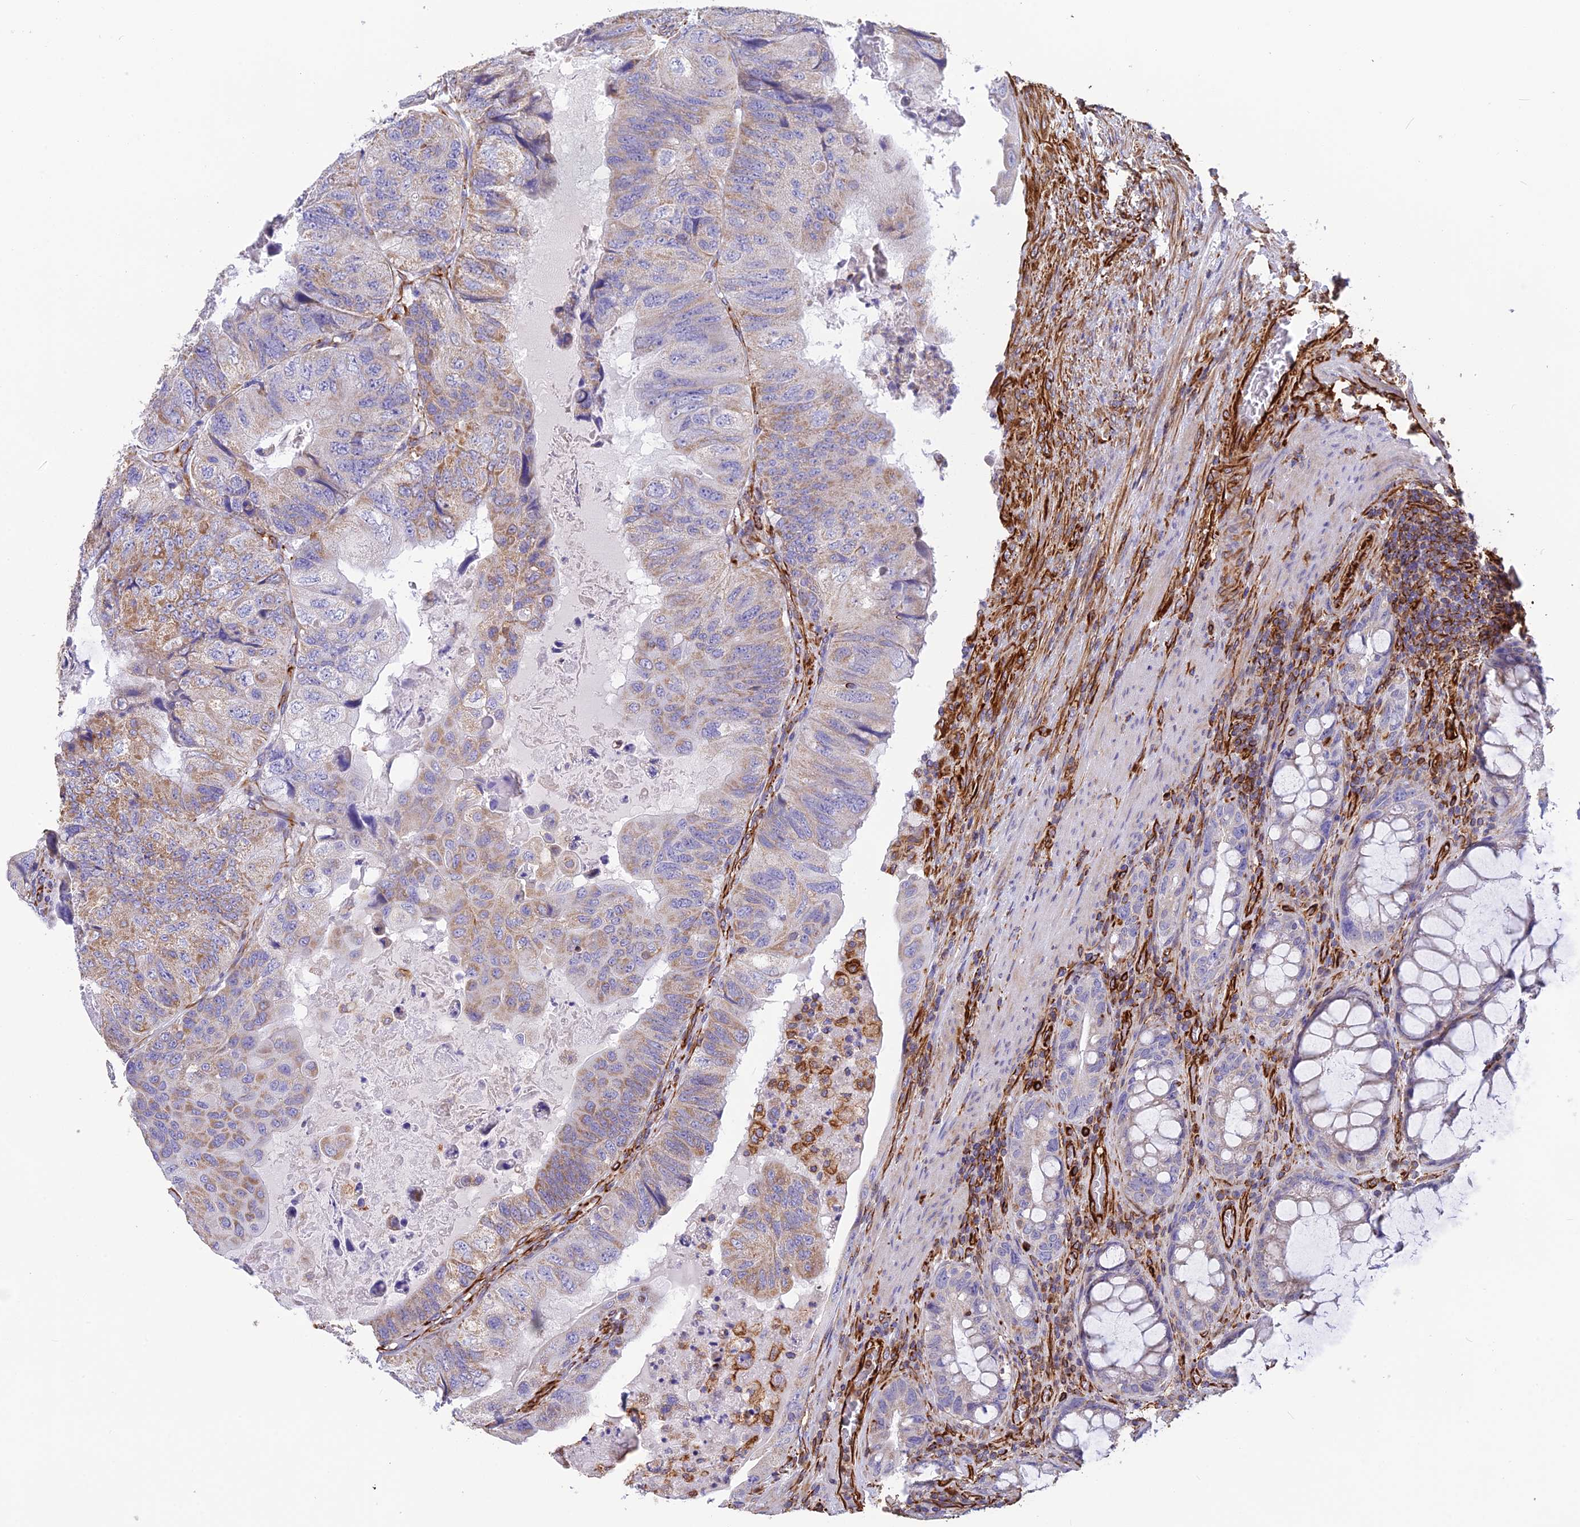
{"staining": {"intensity": "weak", "quantity": "25%-75%", "location": "cytoplasmic/membranous"}, "tissue": "colorectal cancer", "cell_type": "Tumor cells", "image_type": "cancer", "snomed": [{"axis": "morphology", "description": "Adenocarcinoma, NOS"}, {"axis": "topography", "description": "Rectum"}], "caption": "Weak cytoplasmic/membranous positivity for a protein is seen in about 25%-75% of tumor cells of colorectal cancer (adenocarcinoma) using immunohistochemistry (IHC).", "gene": "FBXL20", "patient": {"sex": "male", "age": 63}}